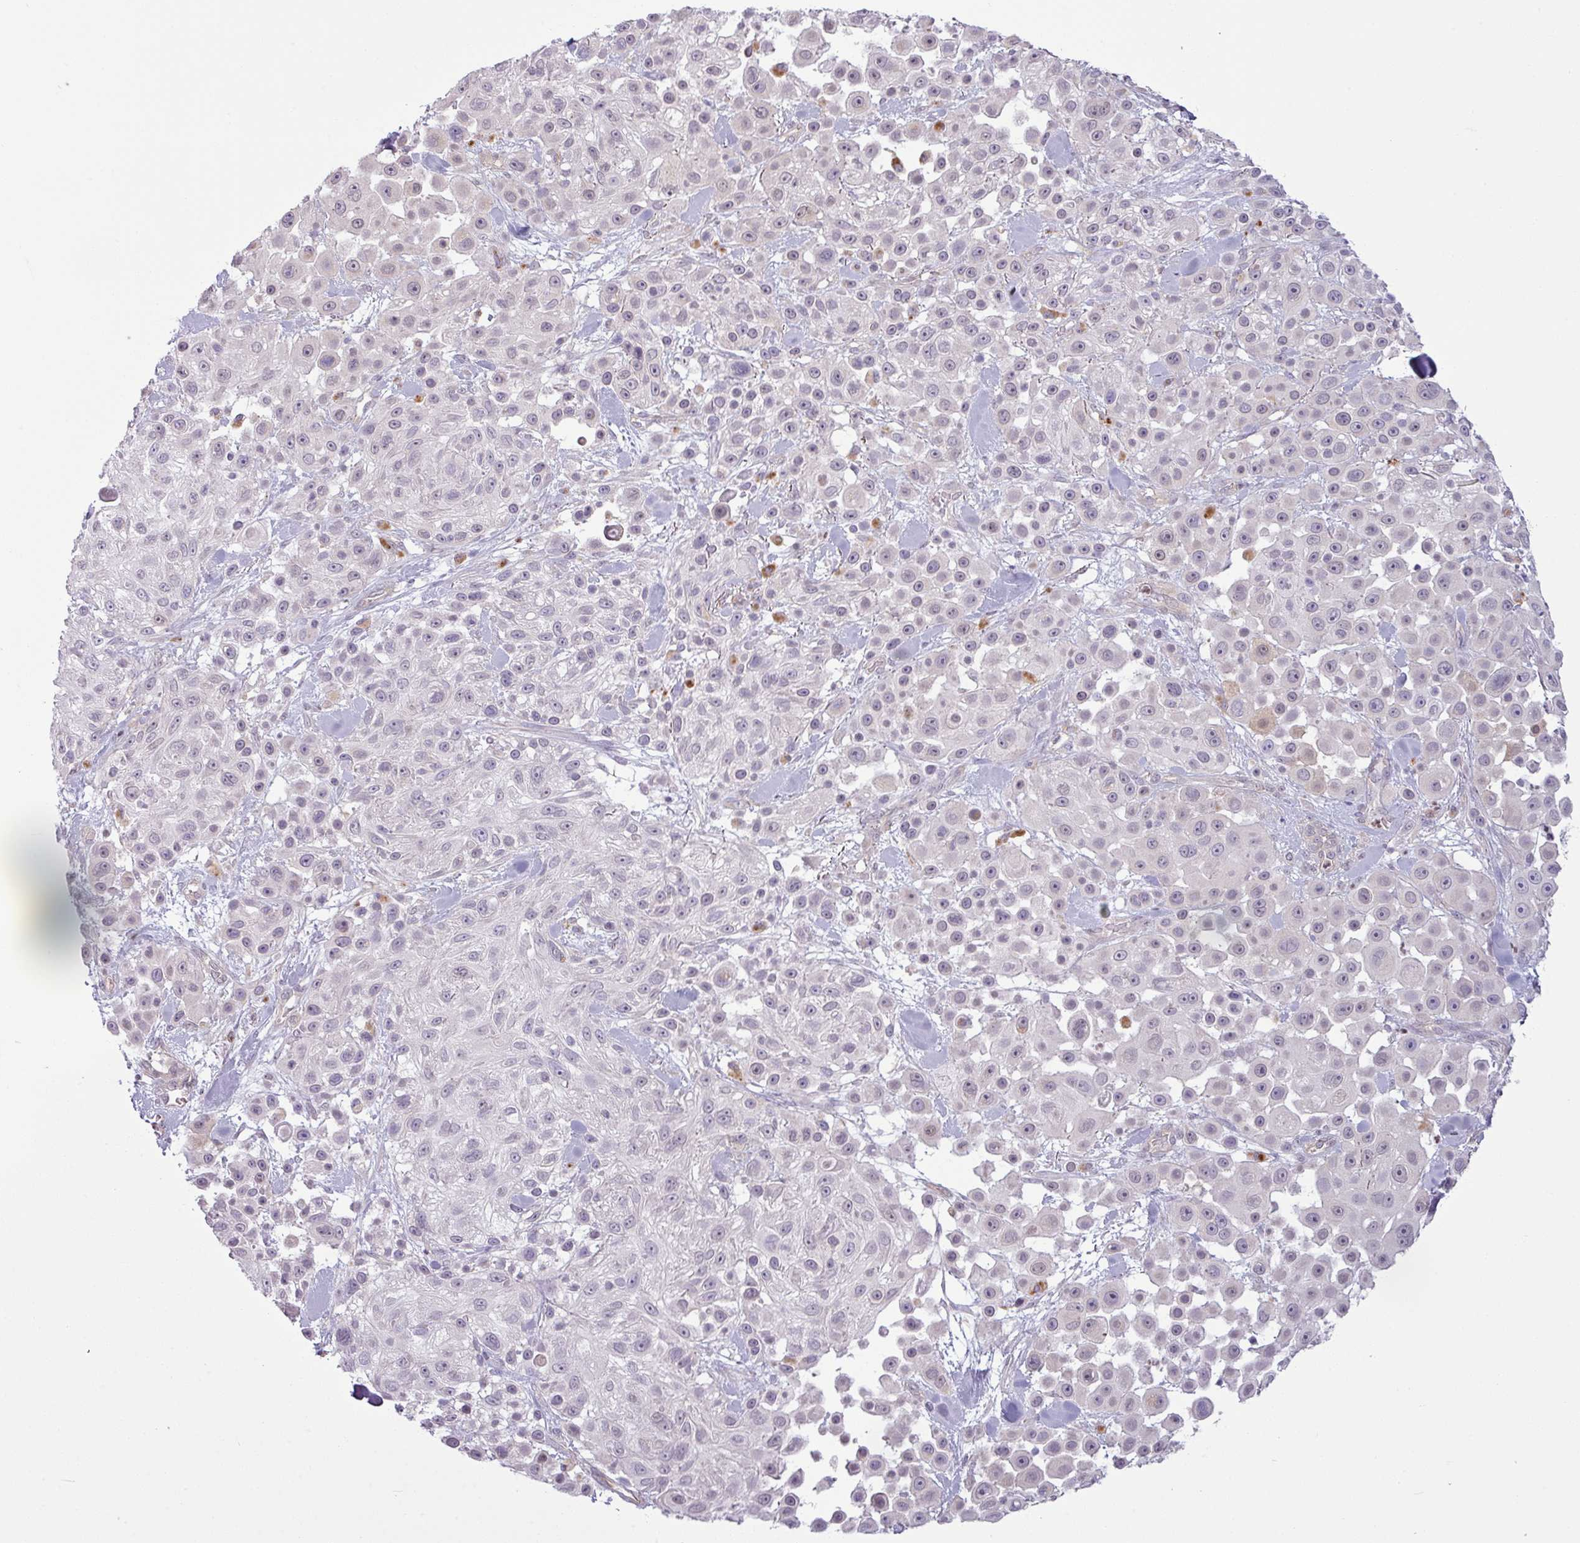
{"staining": {"intensity": "negative", "quantity": "none", "location": "none"}, "tissue": "skin cancer", "cell_type": "Tumor cells", "image_type": "cancer", "snomed": [{"axis": "morphology", "description": "Squamous cell carcinoma, NOS"}, {"axis": "topography", "description": "Skin"}], "caption": "High magnification brightfield microscopy of skin cancer stained with DAB (brown) and counterstained with hematoxylin (blue): tumor cells show no significant positivity.", "gene": "CCDC144A", "patient": {"sex": "male", "age": 67}}